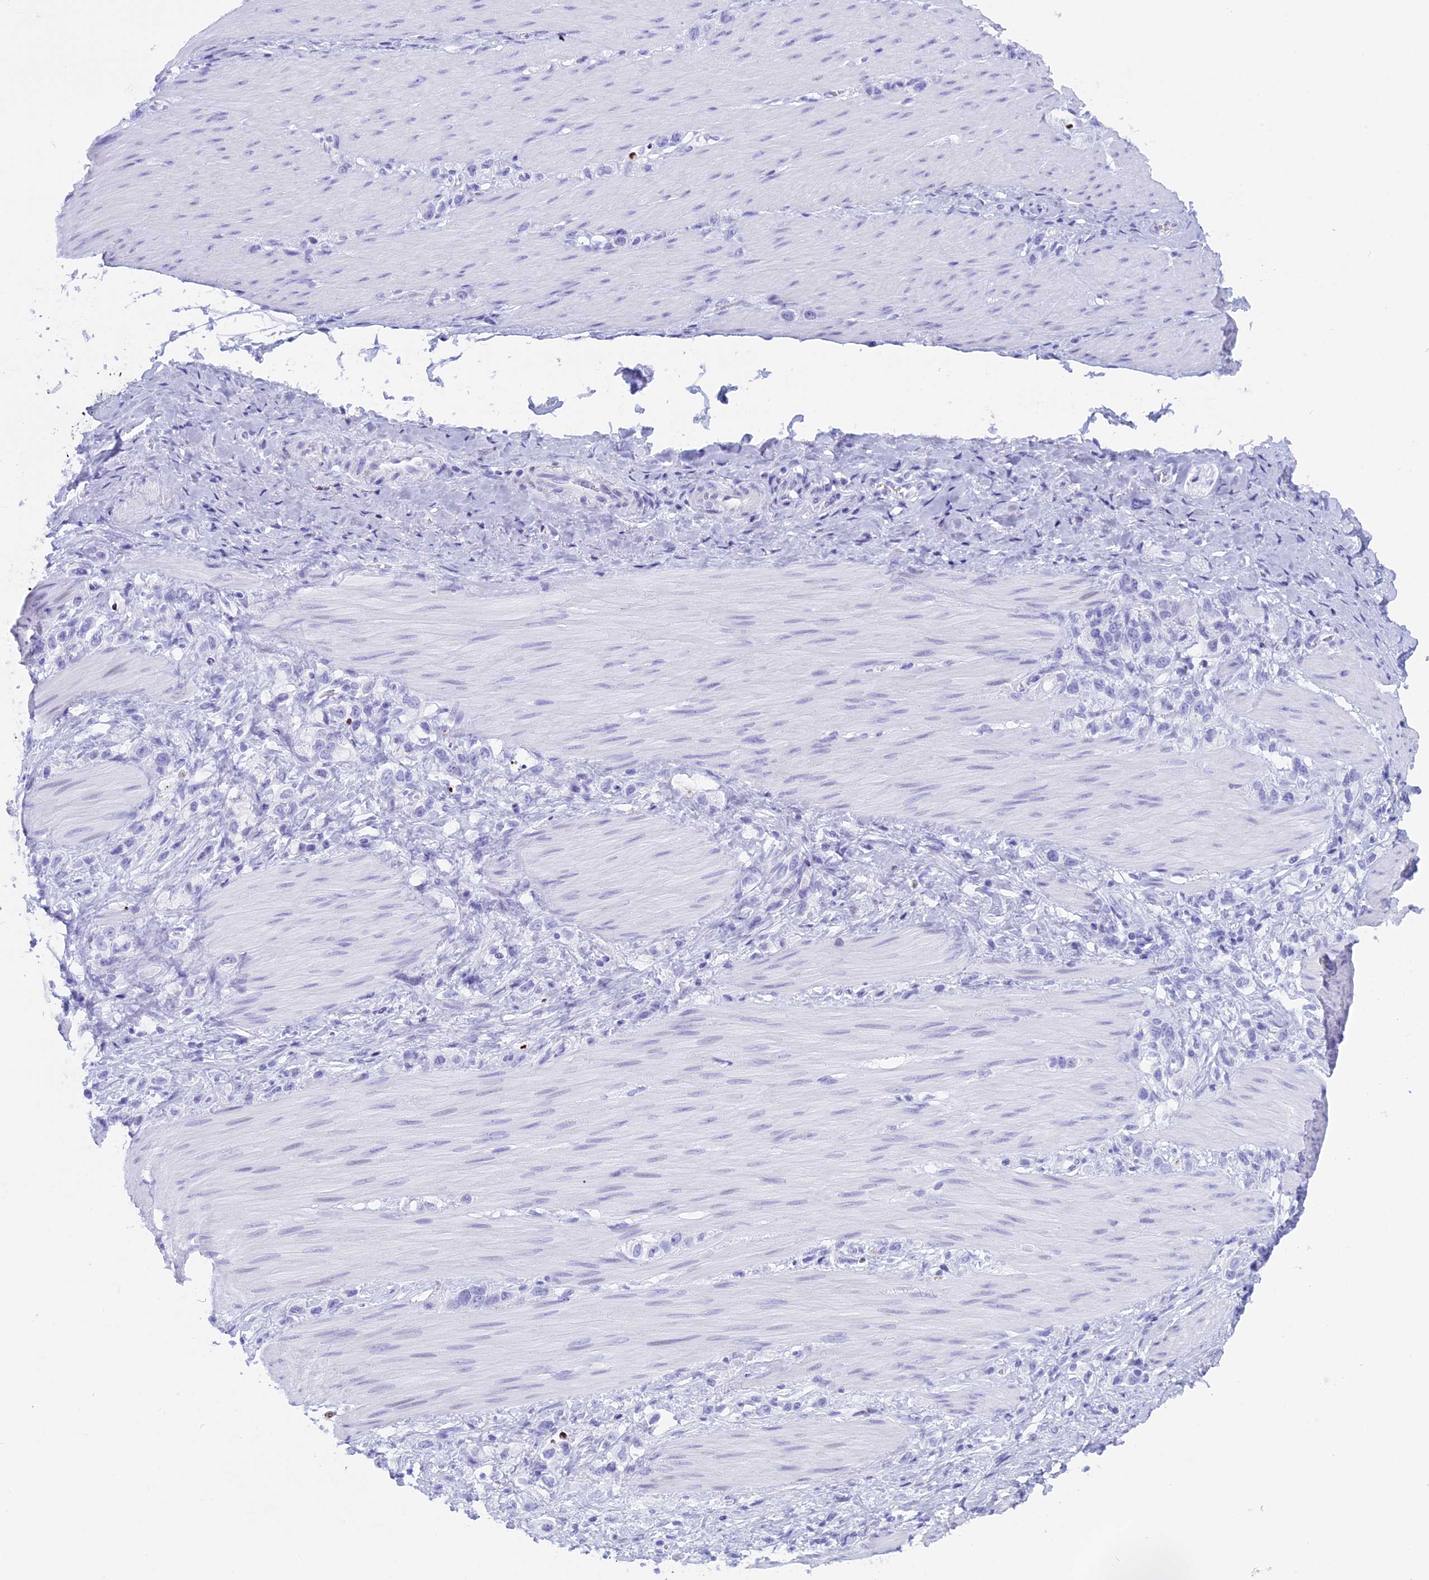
{"staining": {"intensity": "negative", "quantity": "none", "location": "none"}, "tissue": "stomach cancer", "cell_type": "Tumor cells", "image_type": "cancer", "snomed": [{"axis": "morphology", "description": "Adenocarcinoma, NOS"}, {"axis": "topography", "description": "Stomach"}], "caption": "Immunohistochemistry (IHC) of human adenocarcinoma (stomach) reveals no positivity in tumor cells.", "gene": "KCTD21", "patient": {"sex": "female", "age": 65}}